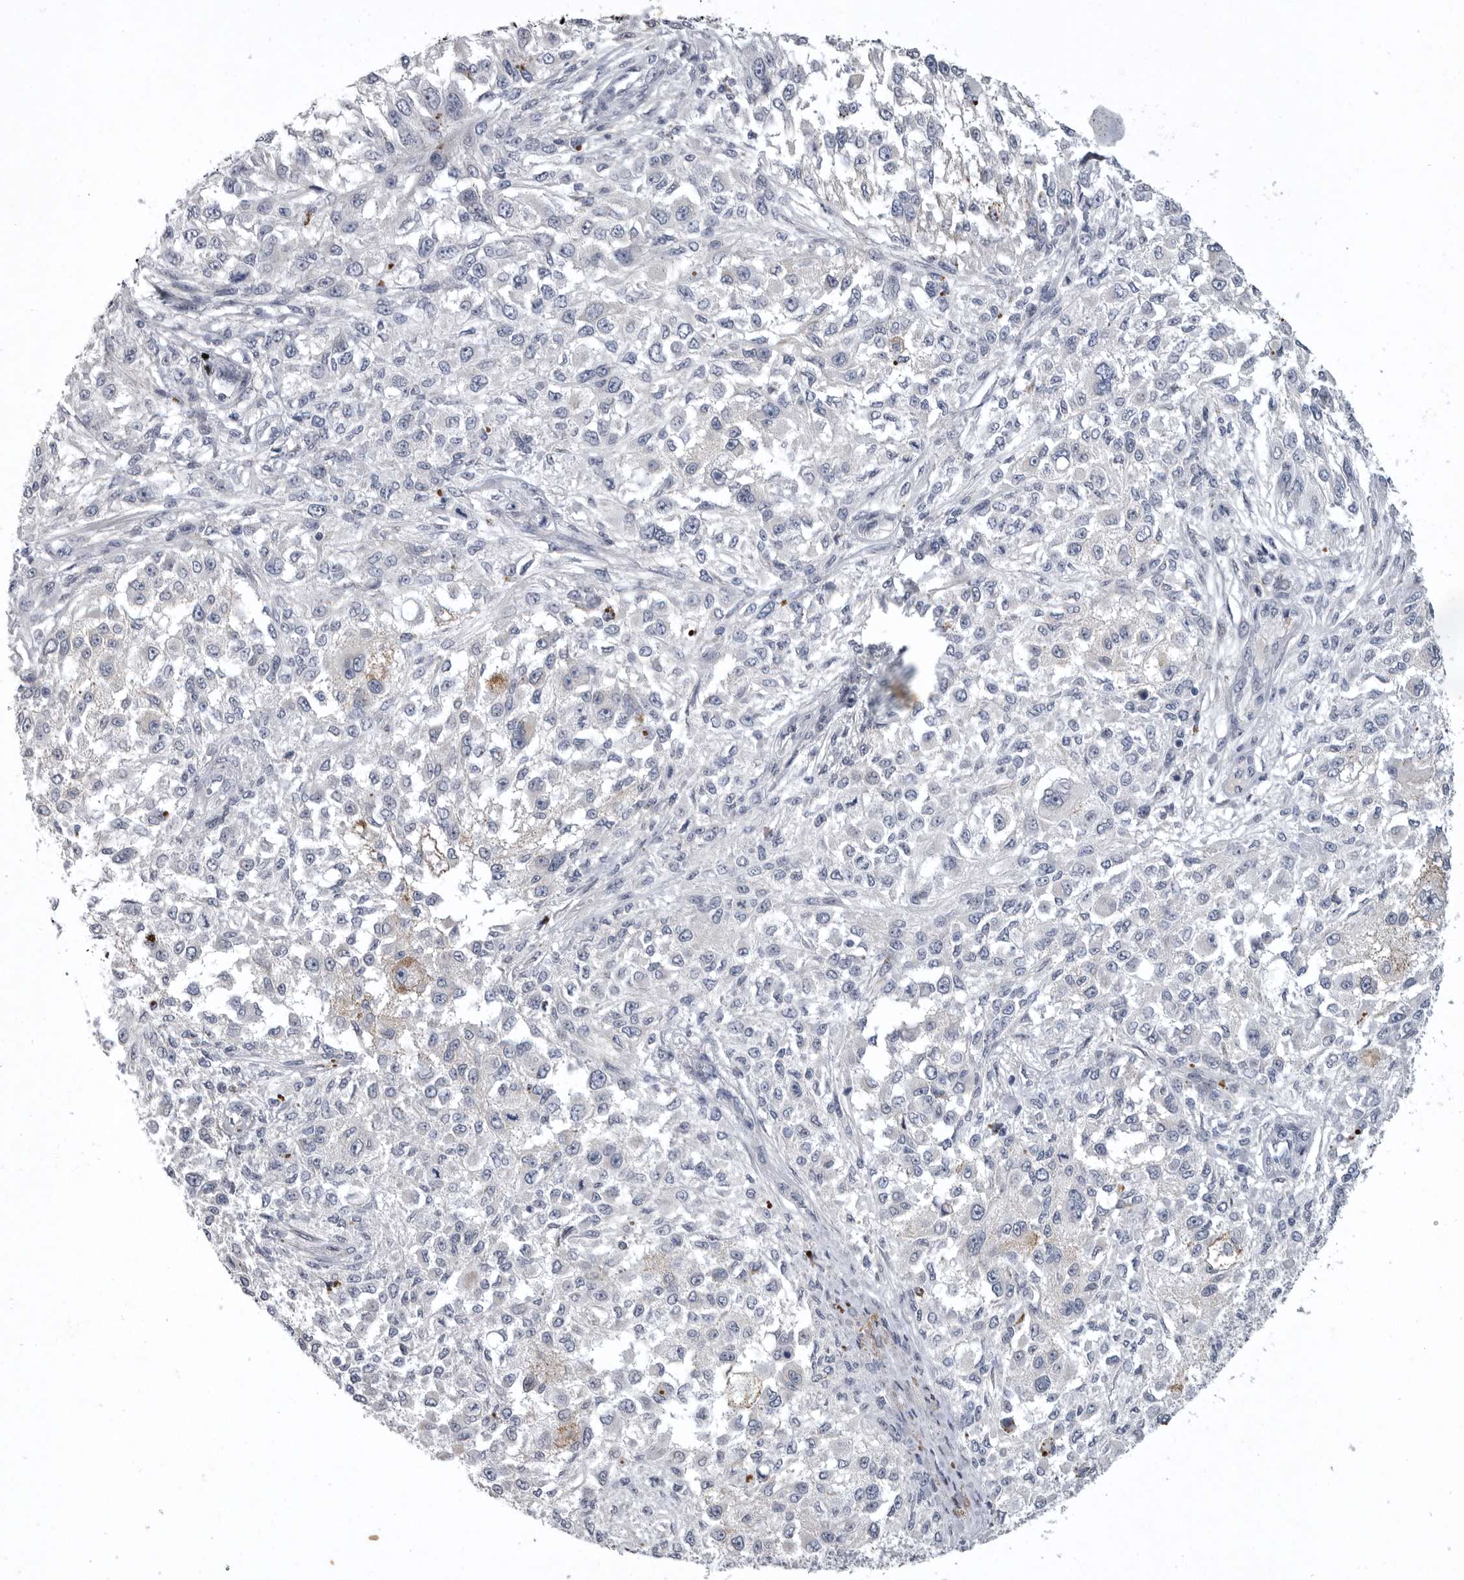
{"staining": {"intensity": "negative", "quantity": "none", "location": "none"}, "tissue": "melanoma", "cell_type": "Tumor cells", "image_type": "cancer", "snomed": [{"axis": "morphology", "description": "Necrosis, NOS"}, {"axis": "morphology", "description": "Malignant melanoma, NOS"}, {"axis": "topography", "description": "Skin"}], "caption": "Tumor cells show no significant protein positivity in melanoma.", "gene": "CRP", "patient": {"sex": "female", "age": 87}}